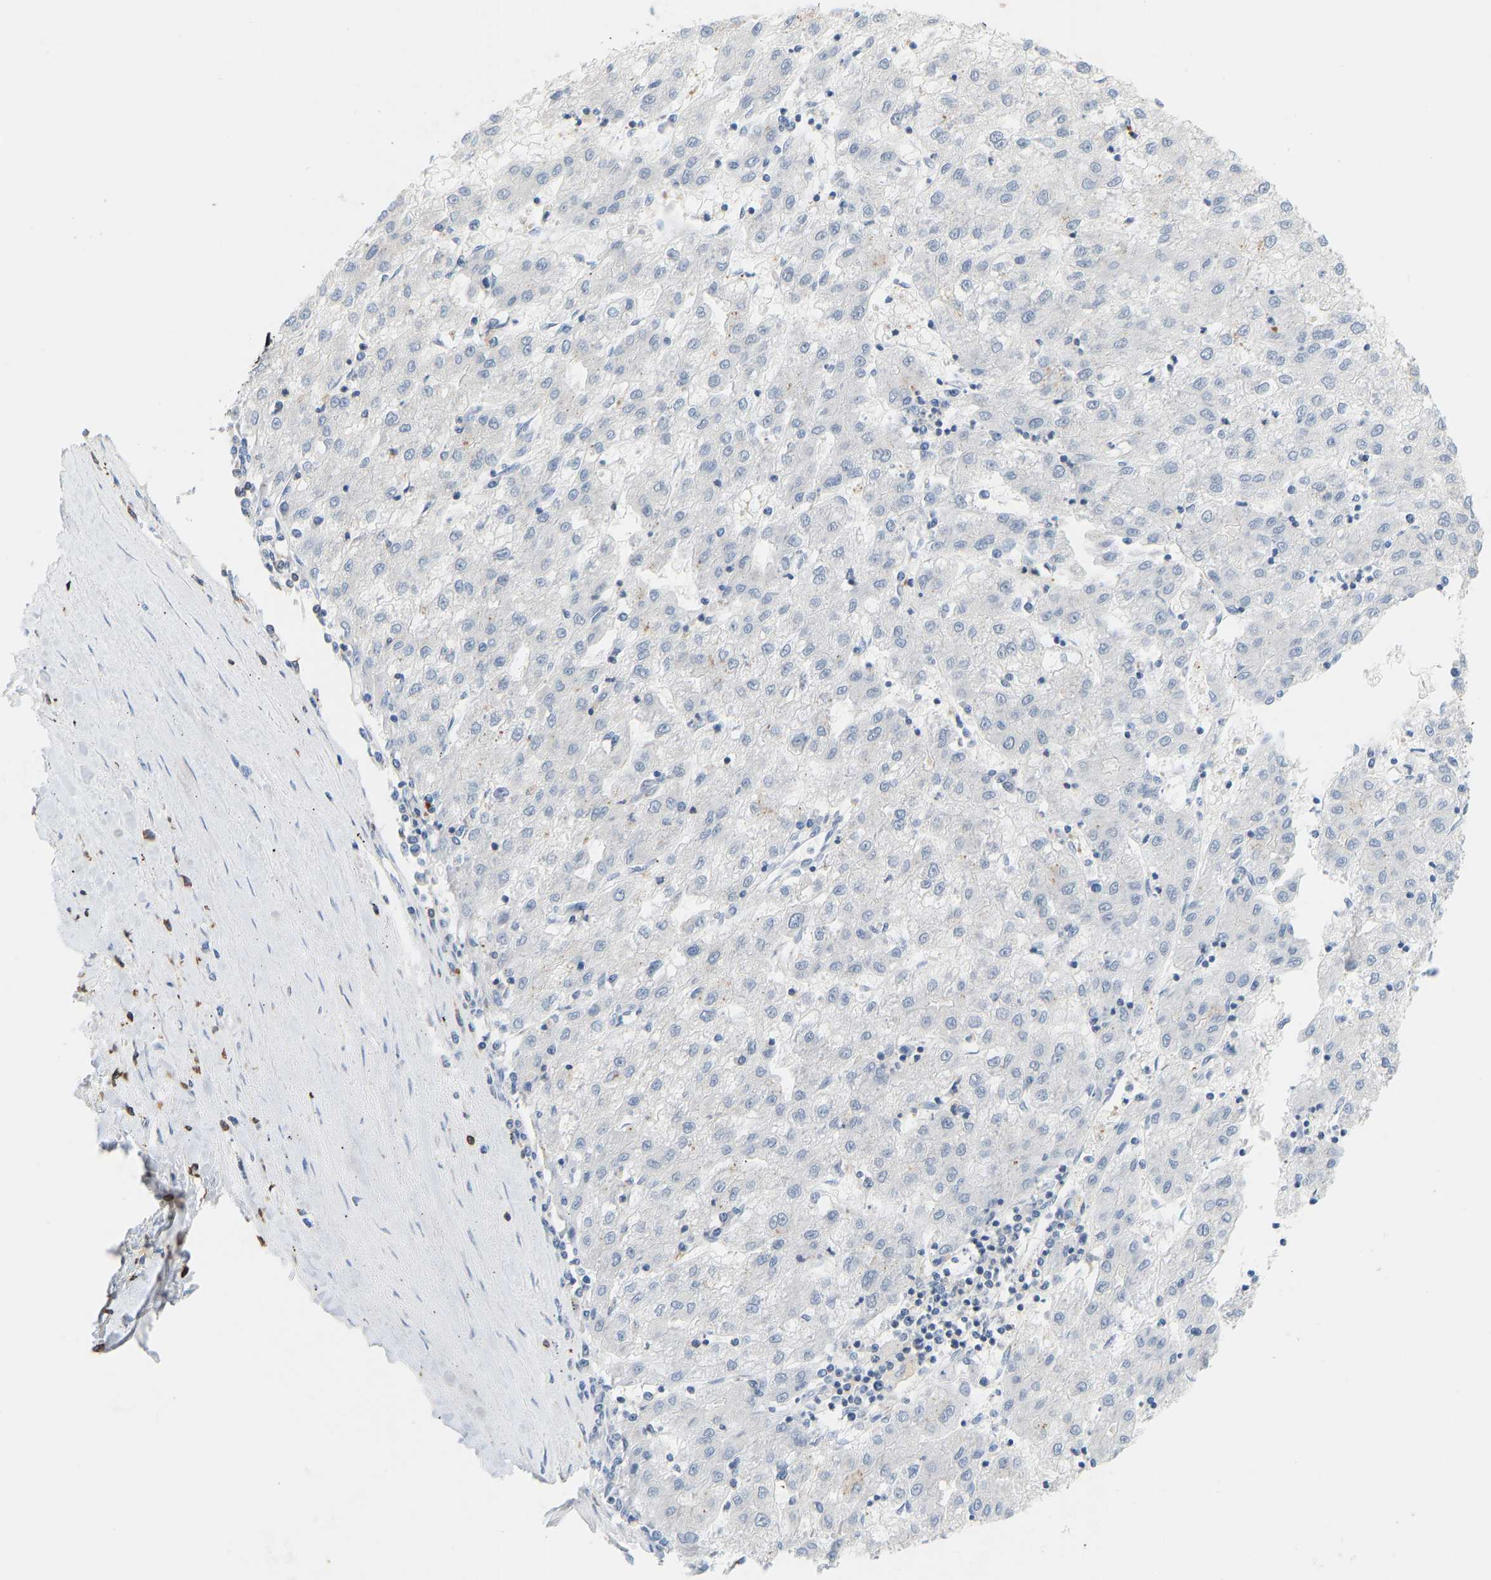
{"staining": {"intensity": "negative", "quantity": "none", "location": "none"}, "tissue": "liver cancer", "cell_type": "Tumor cells", "image_type": "cancer", "snomed": [{"axis": "morphology", "description": "Carcinoma, Hepatocellular, NOS"}, {"axis": "topography", "description": "Liver"}], "caption": "This is an IHC histopathology image of human hepatocellular carcinoma (liver). There is no staining in tumor cells.", "gene": "EVL", "patient": {"sex": "male", "age": 72}}